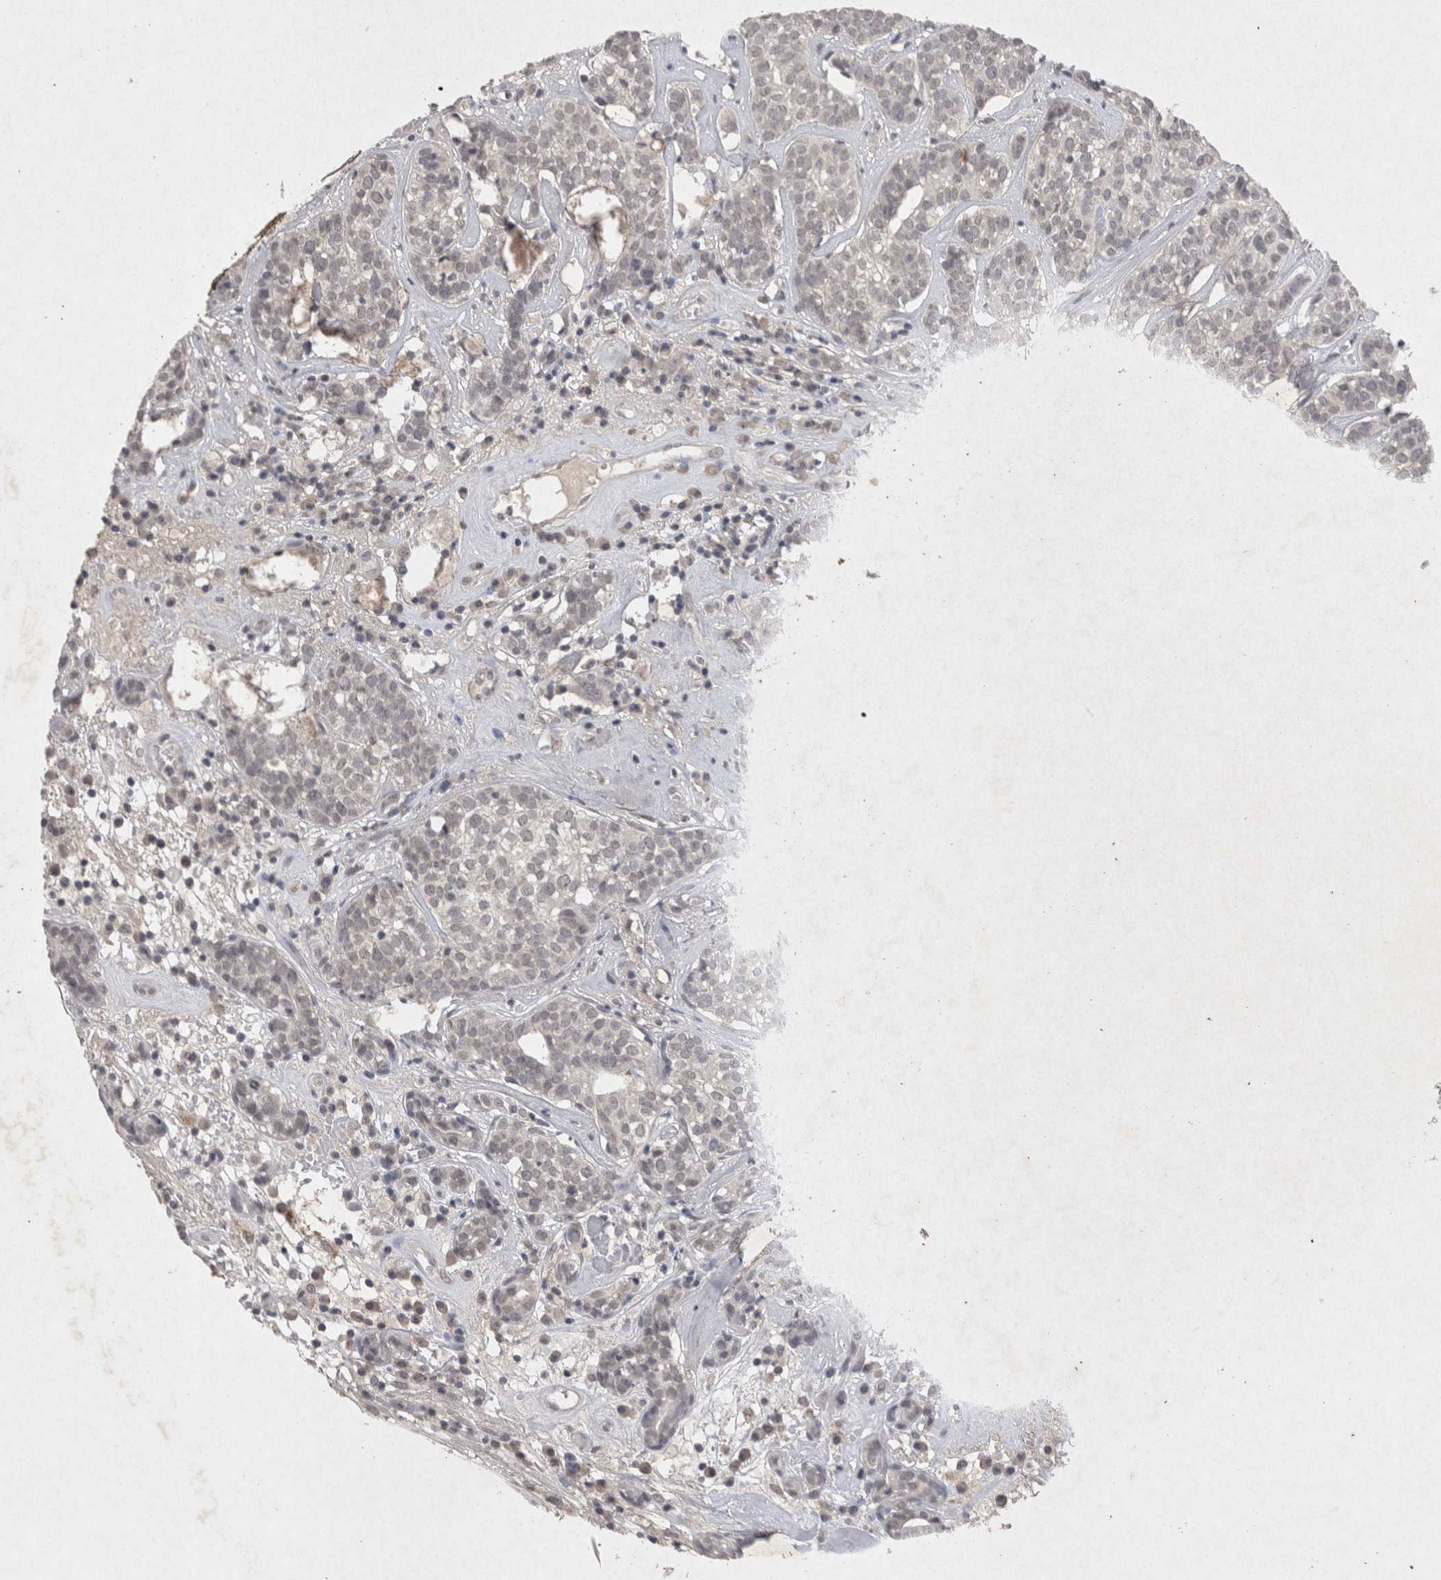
{"staining": {"intensity": "negative", "quantity": "none", "location": "none"}, "tissue": "head and neck cancer", "cell_type": "Tumor cells", "image_type": "cancer", "snomed": [{"axis": "morphology", "description": "Adenocarcinoma, NOS"}, {"axis": "topography", "description": "Salivary gland"}, {"axis": "topography", "description": "Head-Neck"}], "caption": "This is an immunohistochemistry photomicrograph of human head and neck cancer. There is no staining in tumor cells.", "gene": "LYVE1", "patient": {"sex": "female", "age": 65}}